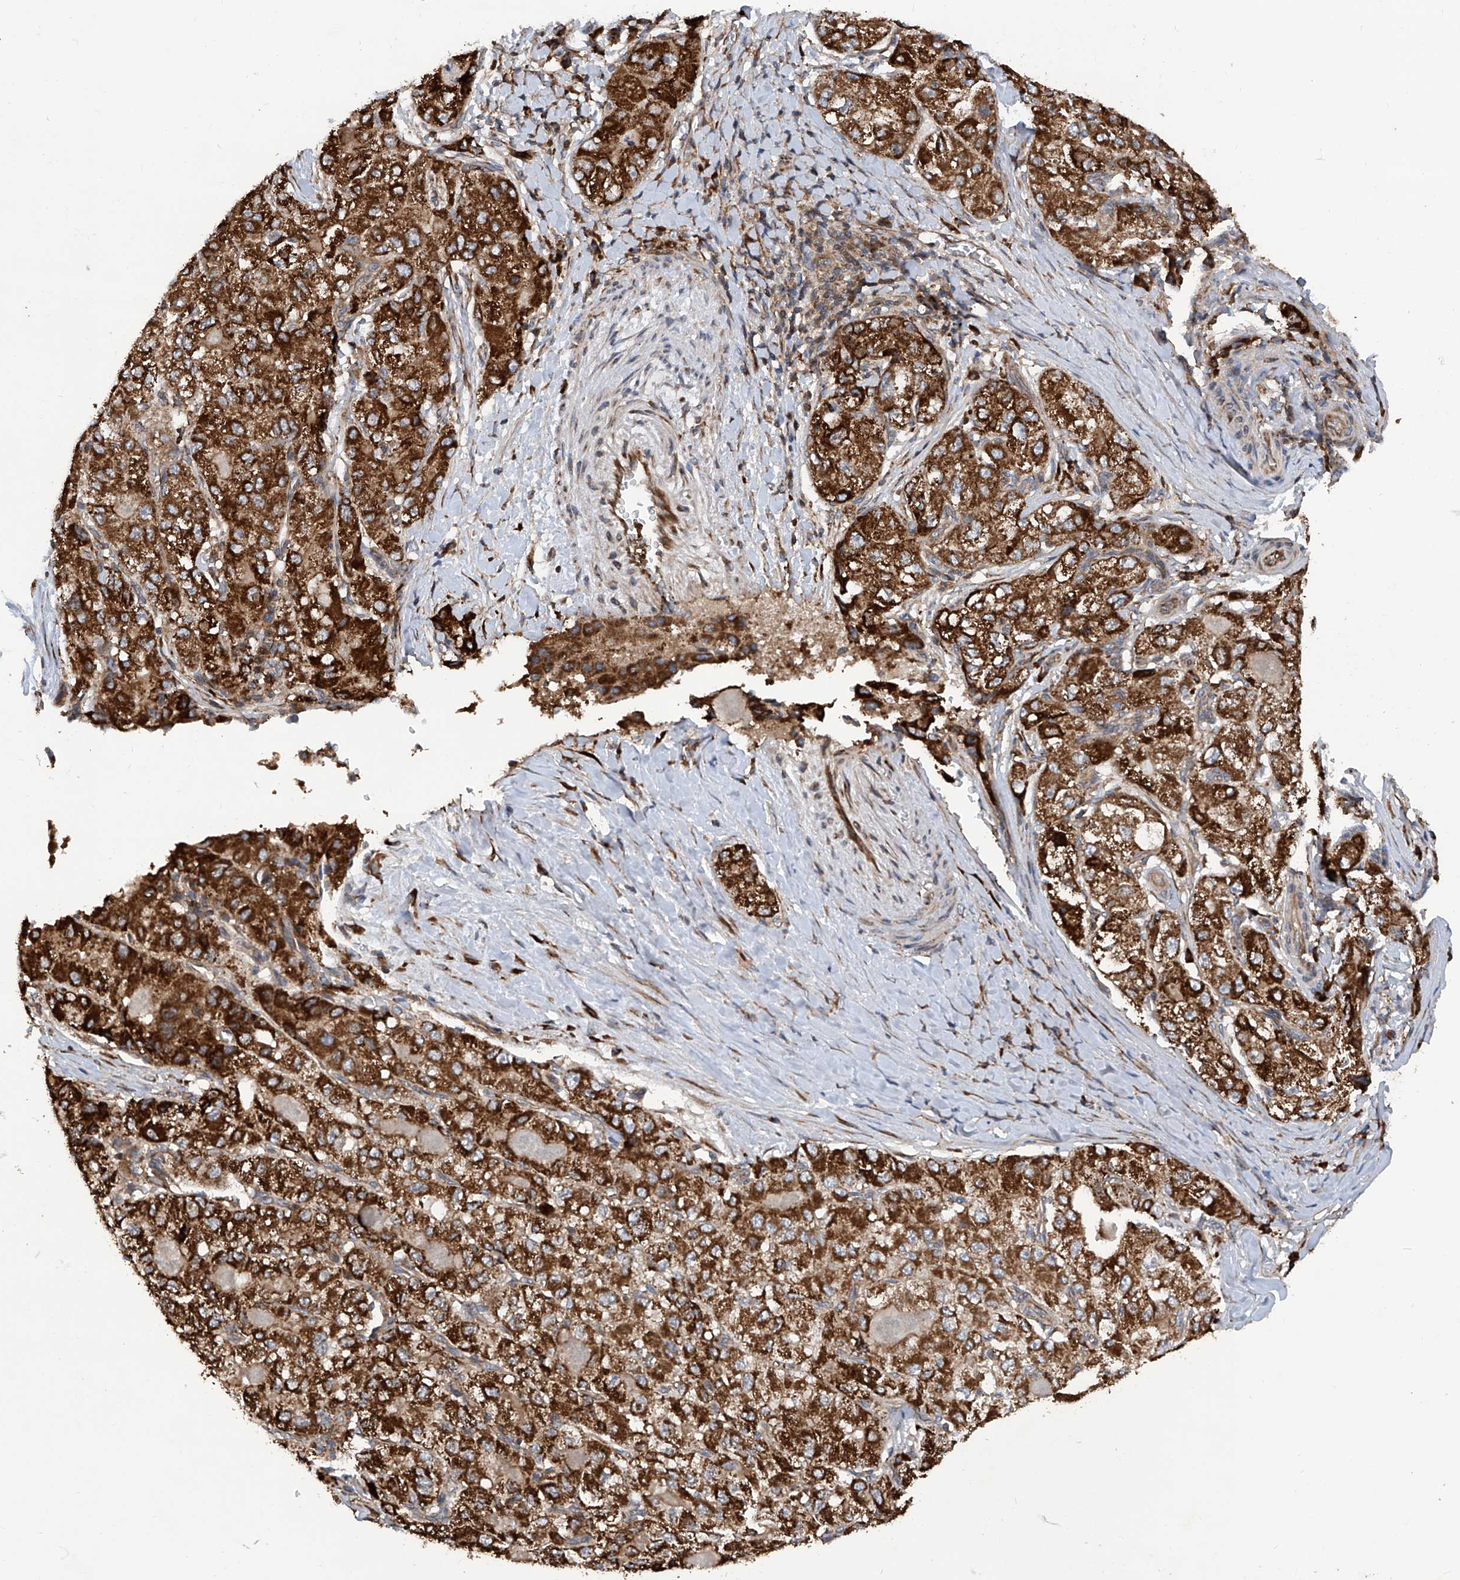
{"staining": {"intensity": "strong", "quantity": ">75%", "location": "cytoplasmic/membranous"}, "tissue": "liver cancer", "cell_type": "Tumor cells", "image_type": "cancer", "snomed": [{"axis": "morphology", "description": "Carcinoma, Hepatocellular, NOS"}, {"axis": "topography", "description": "Liver"}], "caption": "A brown stain shows strong cytoplasmic/membranous expression of a protein in human liver hepatocellular carcinoma tumor cells. (DAB IHC with brightfield microscopy, high magnification).", "gene": "ASCC3", "patient": {"sex": "male", "age": 80}}